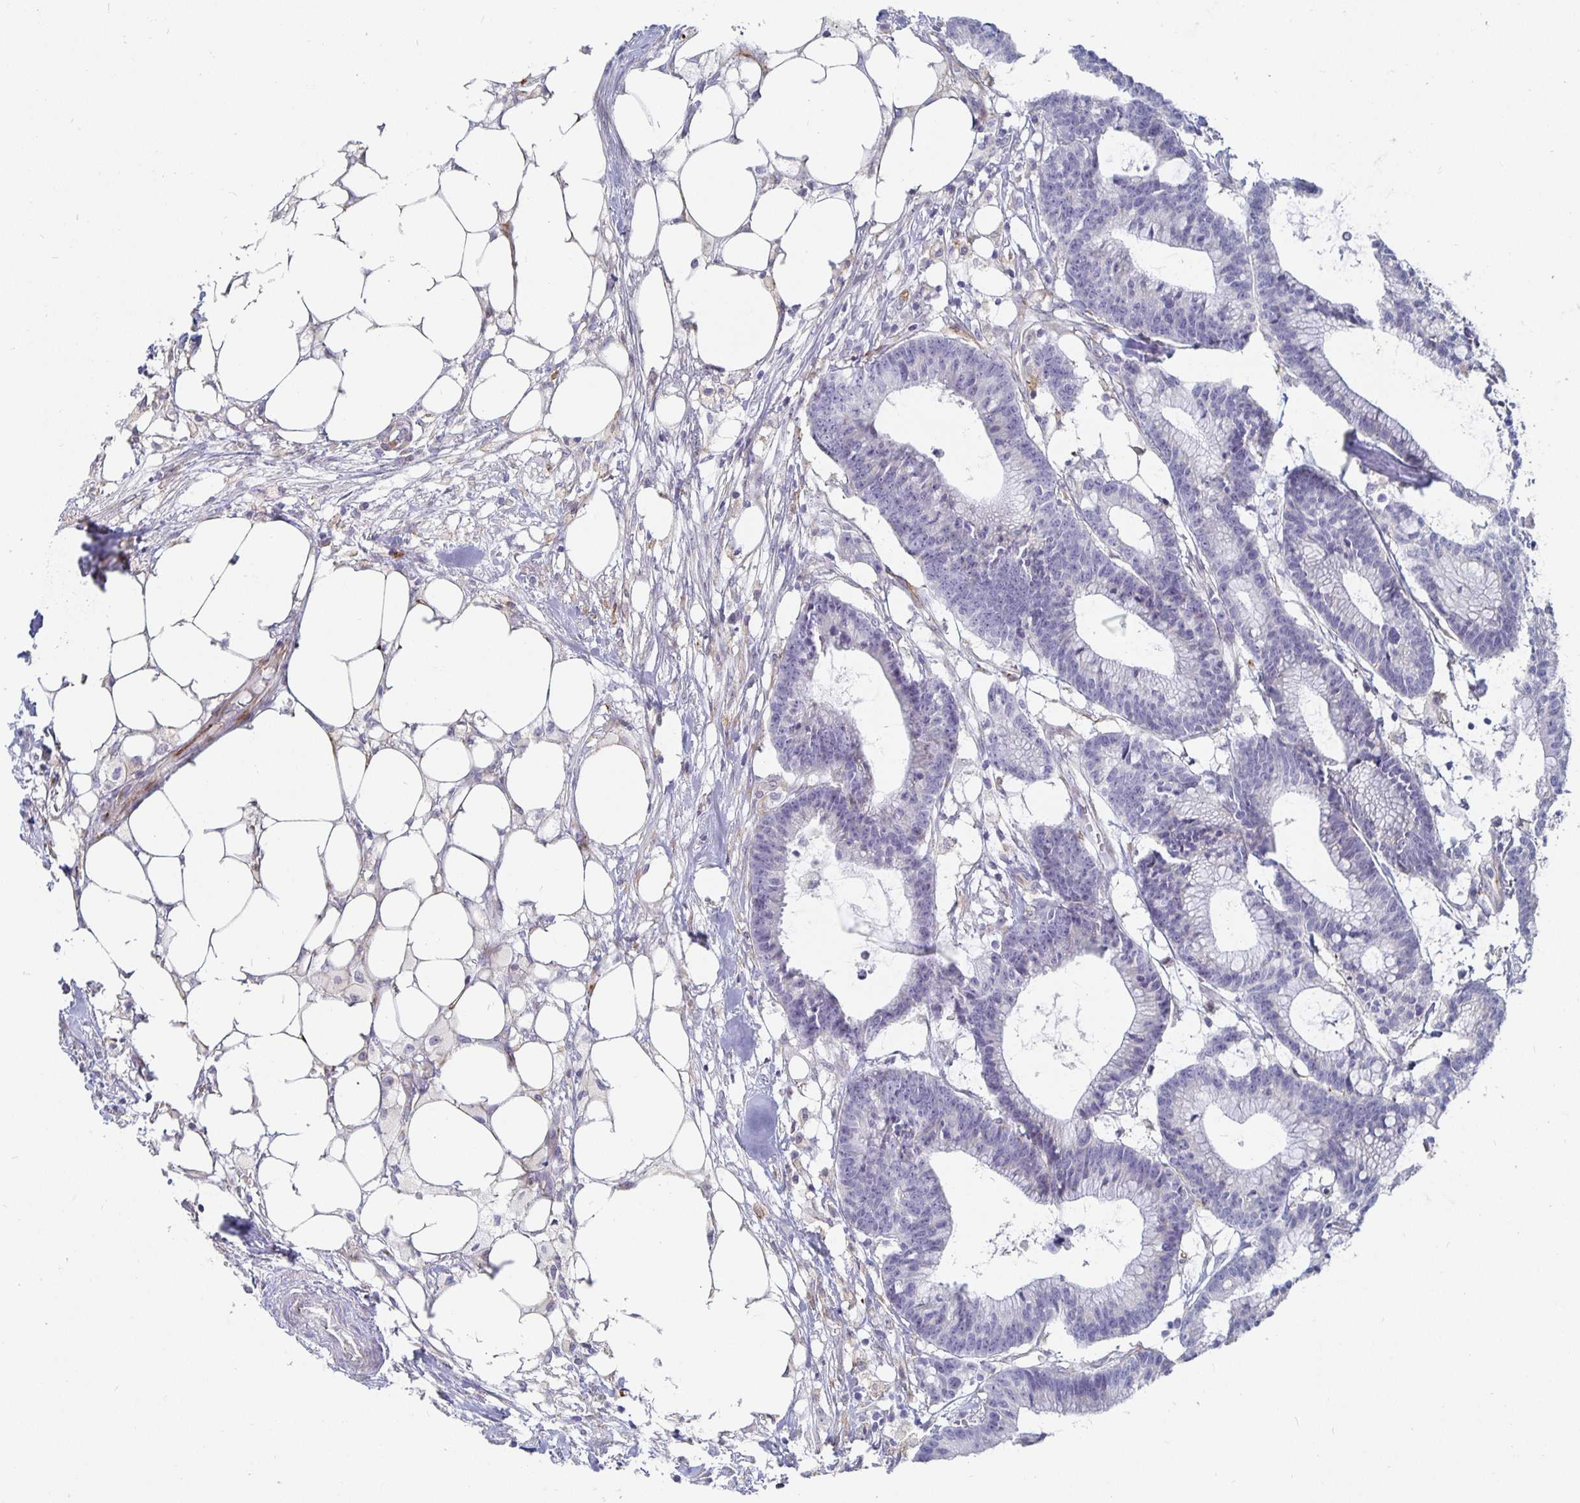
{"staining": {"intensity": "negative", "quantity": "none", "location": "none"}, "tissue": "colorectal cancer", "cell_type": "Tumor cells", "image_type": "cancer", "snomed": [{"axis": "morphology", "description": "Adenocarcinoma, NOS"}, {"axis": "topography", "description": "Colon"}], "caption": "High power microscopy photomicrograph of an immunohistochemistry image of colorectal cancer (adenocarcinoma), revealing no significant positivity in tumor cells. Nuclei are stained in blue.", "gene": "S100G", "patient": {"sex": "female", "age": 78}}